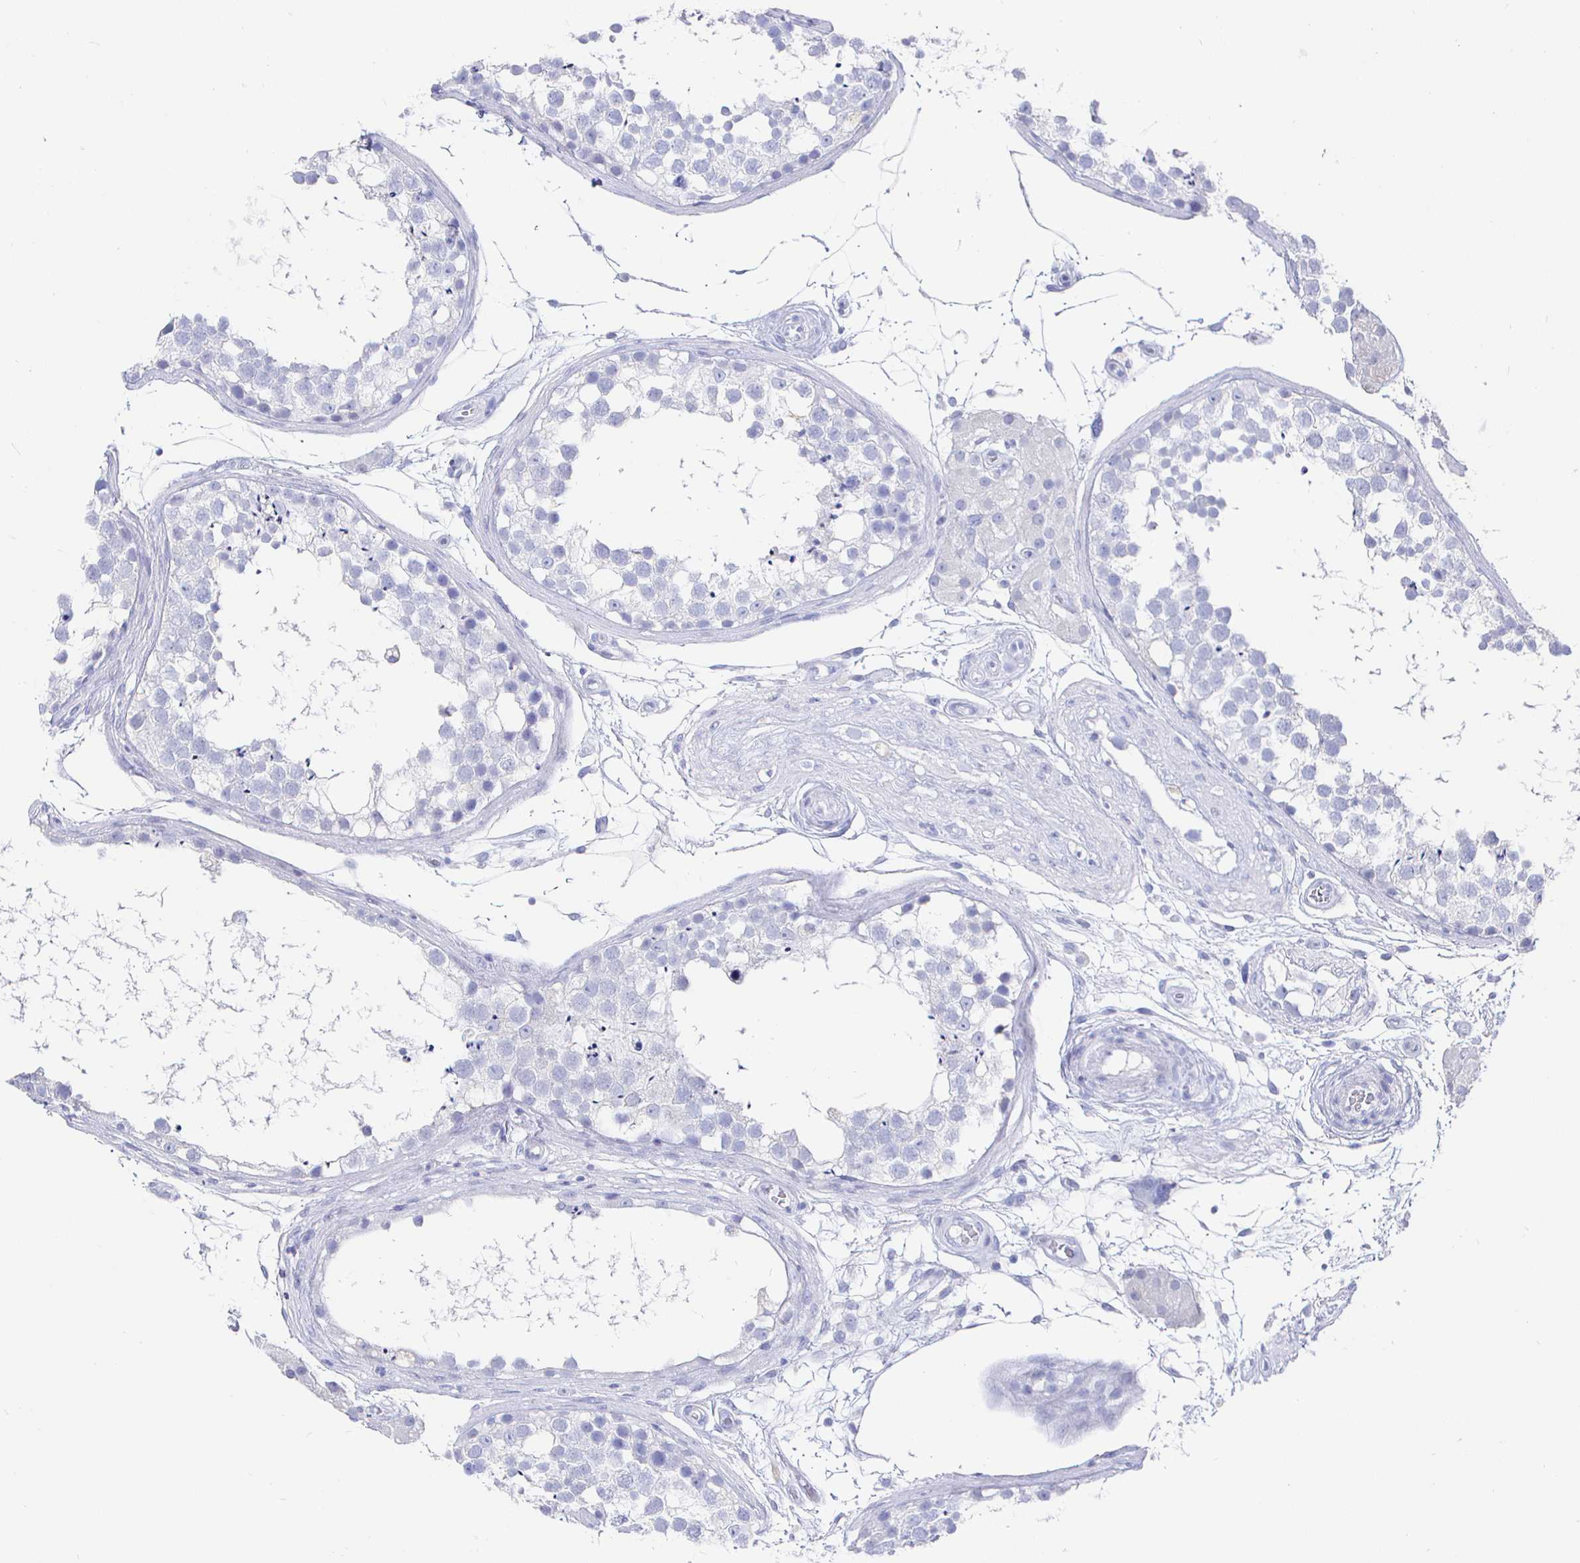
{"staining": {"intensity": "negative", "quantity": "none", "location": "none"}, "tissue": "testis", "cell_type": "Cells in seminiferous ducts", "image_type": "normal", "snomed": [{"axis": "morphology", "description": "Normal tissue, NOS"}, {"axis": "morphology", "description": "Seminoma, NOS"}, {"axis": "topography", "description": "Testis"}], "caption": "Immunohistochemistry of benign human testis displays no positivity in cells in seminiferous ducts.", "gene": "CLCA1", "patient": {"sex": "male", "age": 65}}